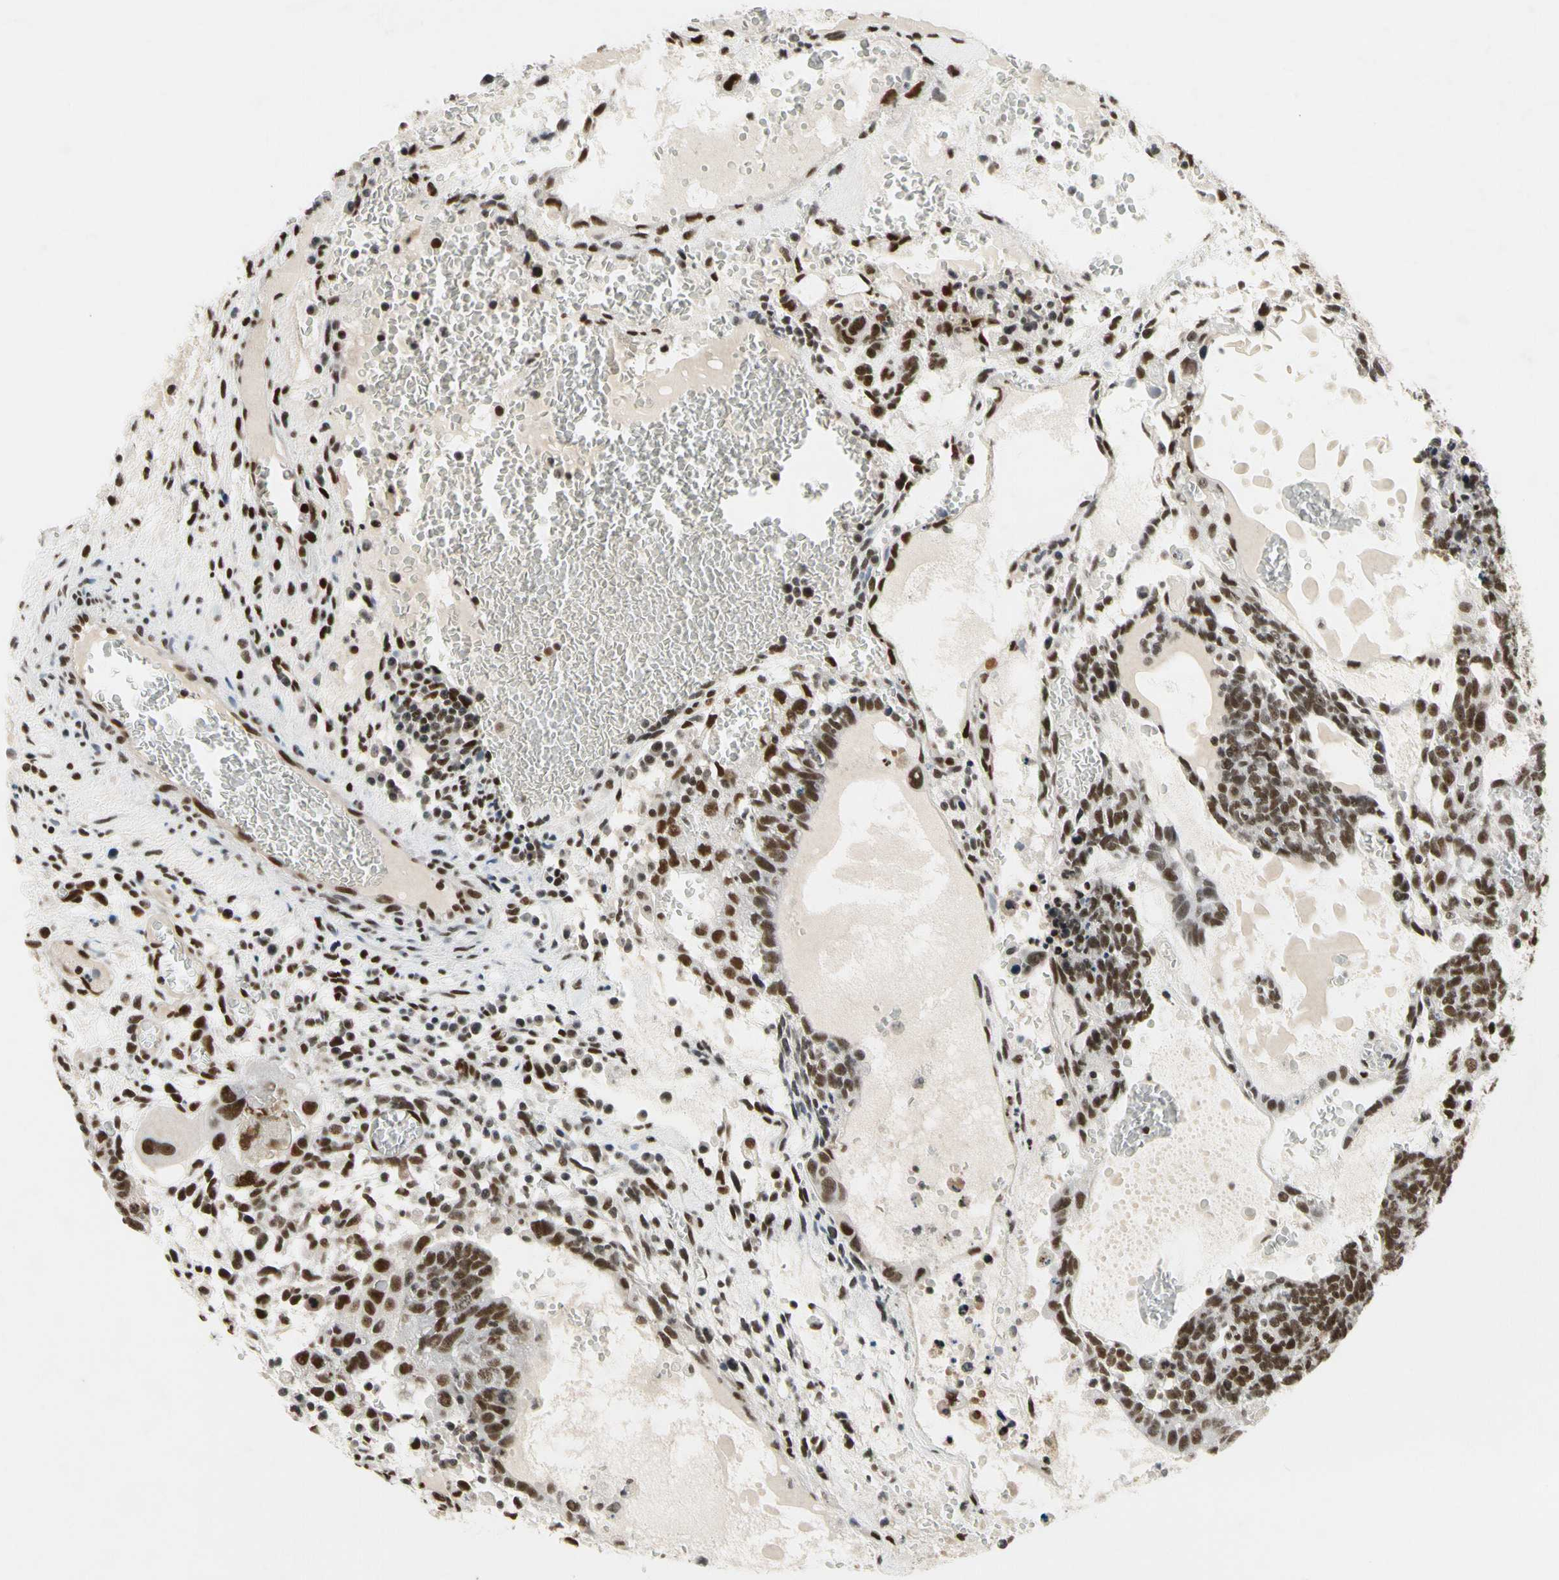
{"staining": {"intensity": "strong", "quantity": ">75%", "location": "nuclear"}, "tissue": "testis cancer", "cell_type": "Tumor cells", "image_type": "cancer", "snomed": [{"axis": "morphology", "description": "Seminoma, NOS"}, {"axis": "morphology", "description": "Carcinoma, Embryonal, NOS"}, {"axis": "topography", "description": "Testis"}], "caption": "Immunohistochemical staining of human embryonal carcinoma (testis) demonstrates strong nuclear protein positivity in approximately >75% of tumor cells. (Brightfield microscopy of DAB IHC at high magnification).", "gene": "RECQL", "patient": {"sex": "male", "age": 52}}